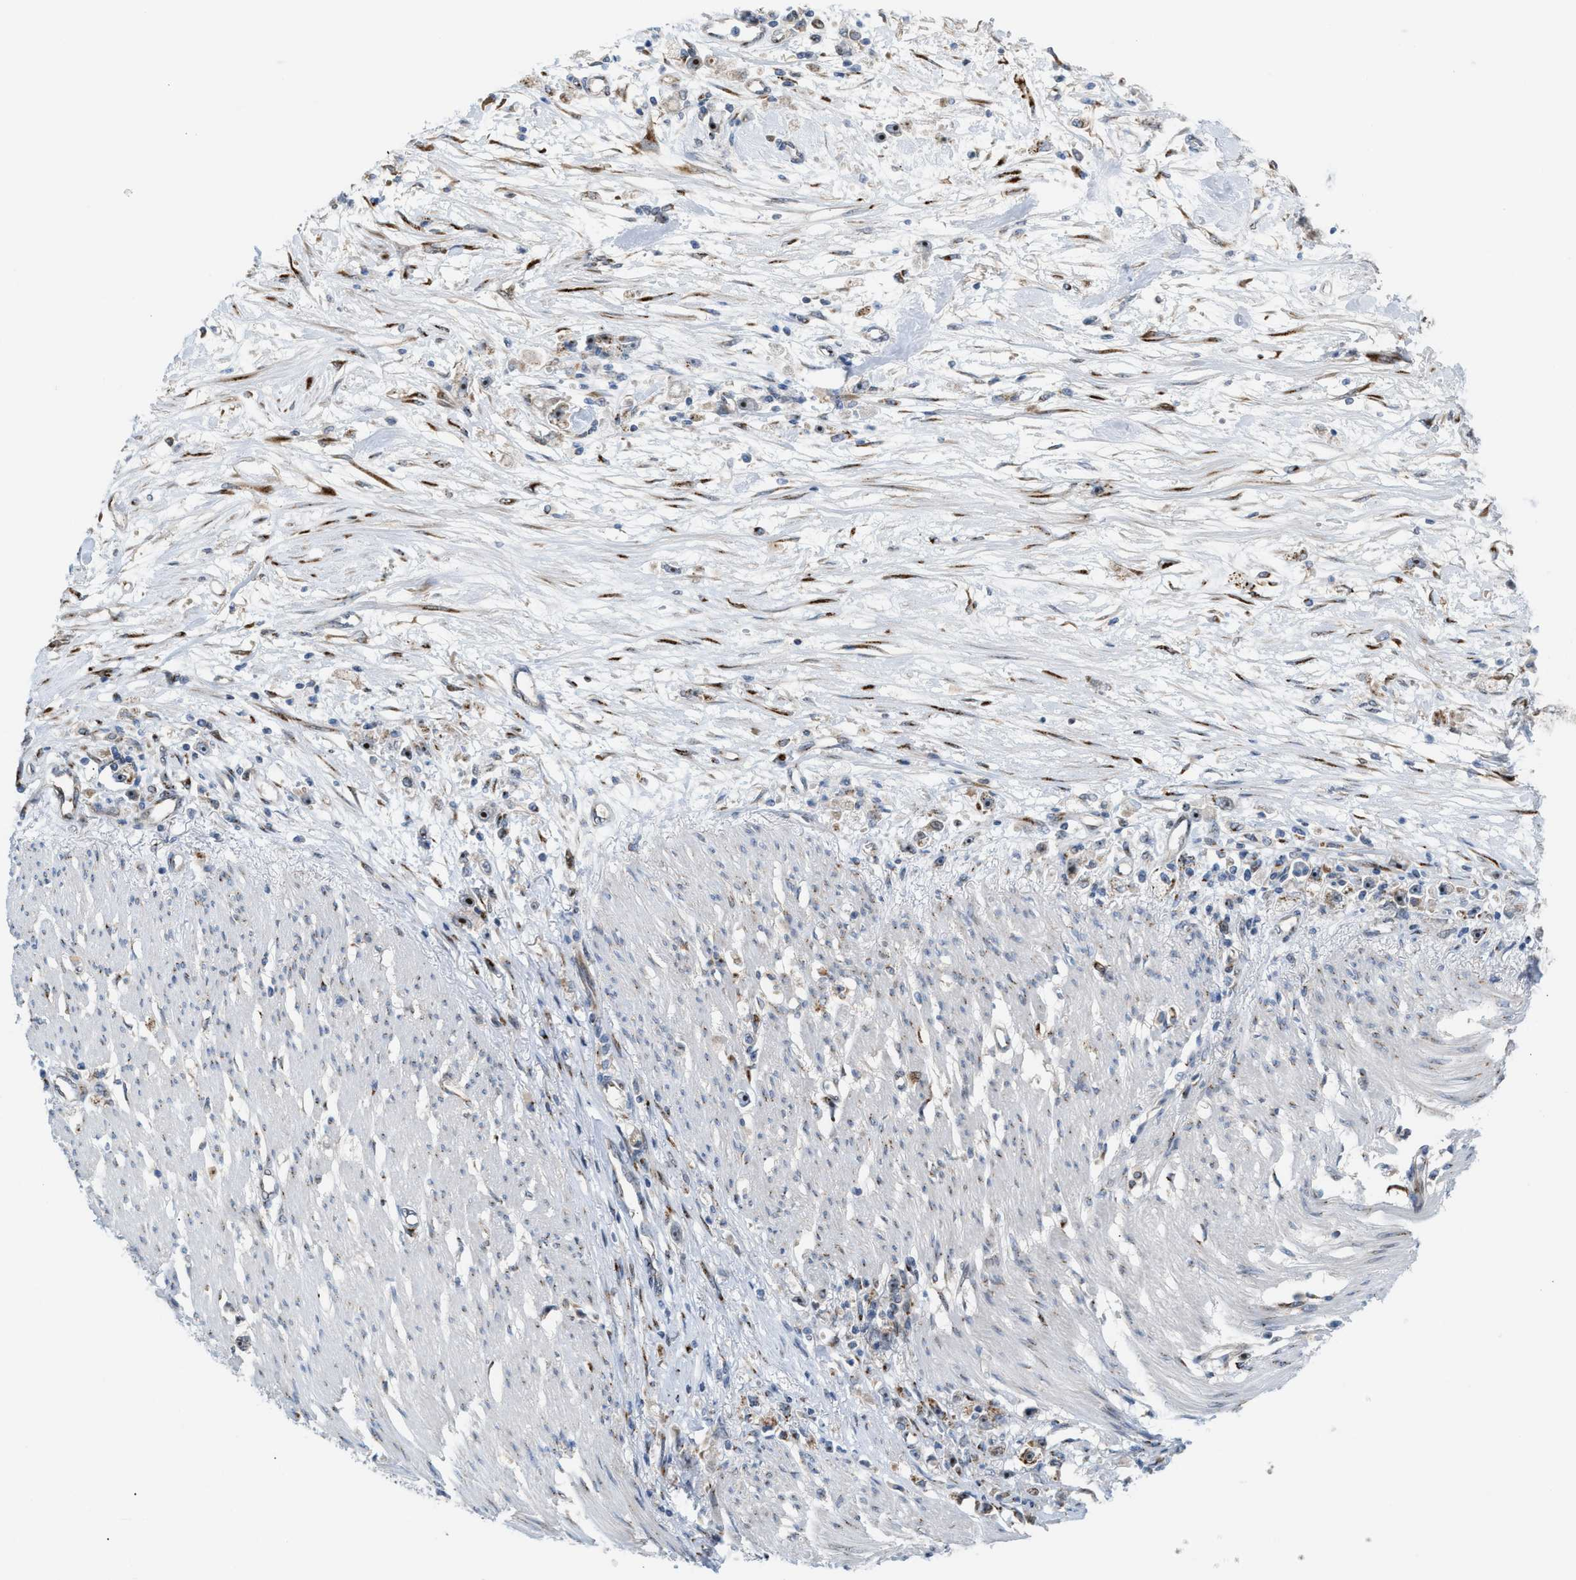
{"staining": {"intensity": "moderate", "quantity": "<25%", "location": "nuclear"}, "tissue": "stomach cancer", "cell_type": "Tumor cells", "image_type": "cancer", "snomed": [{"axis": "morphology", "description": "Adenocarcinoma, NOS"}, {"axis": "topography", "description": "Stomach"}], "caption": "A high-resolution photomicrograph shows IHC staining of stomach adenocarcinoma, which exhibits moderate nuclear staining in approximately <25% of tumor cells. (Brightfield microscopy of DAB IHC at high magnification).", "gene": "SLC38A10", "patient": {"sex": "female", "age": 59}}